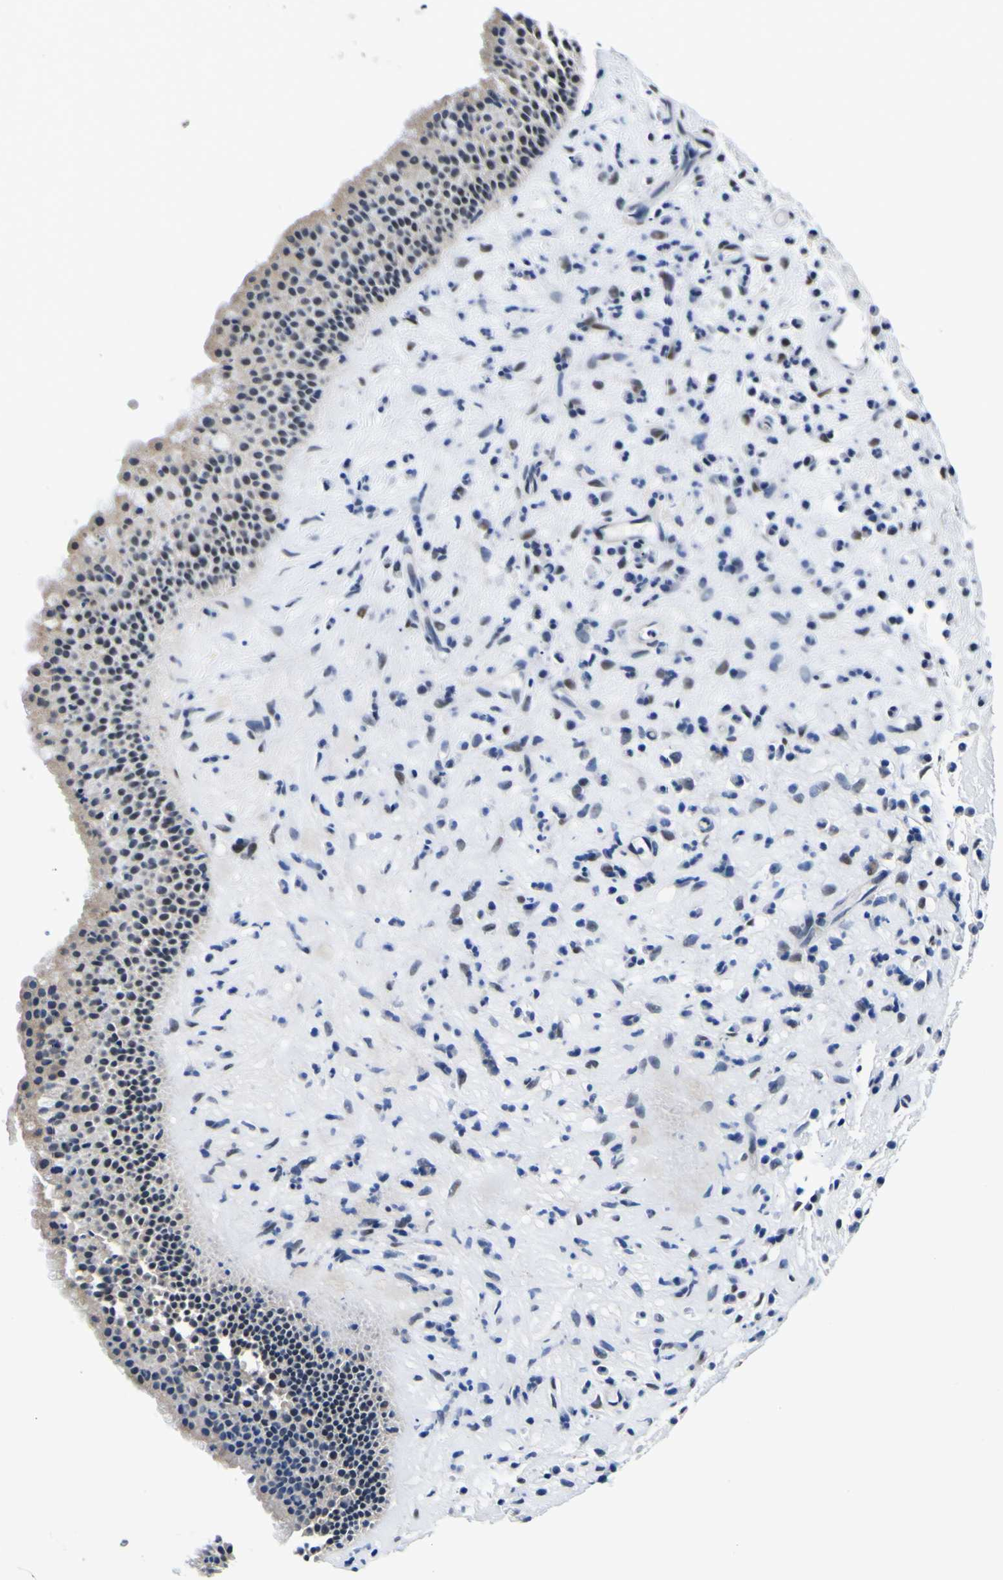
{"staining": {"intensity": "moderate", "quantity": "25%-75%", "location": "nuclear"}, "tissue": "nasopharynx", "cell_type": "Respiratory epithelial cells", "image_type": "normal", "snomed": [{"axis": "morphology", "description": "Normal tissue, NOS"}, {"axis": "topography", "description": "Nasopharynx"}], "caption": "This histopathology image reveals IHC staining of benign nasopharynx, with medium moderate nuclear expression in approximately 25%-75% of respiratory epithelial cells.", "gene": "CUL4B", "patient": {"sex": "female", "age": 51}}